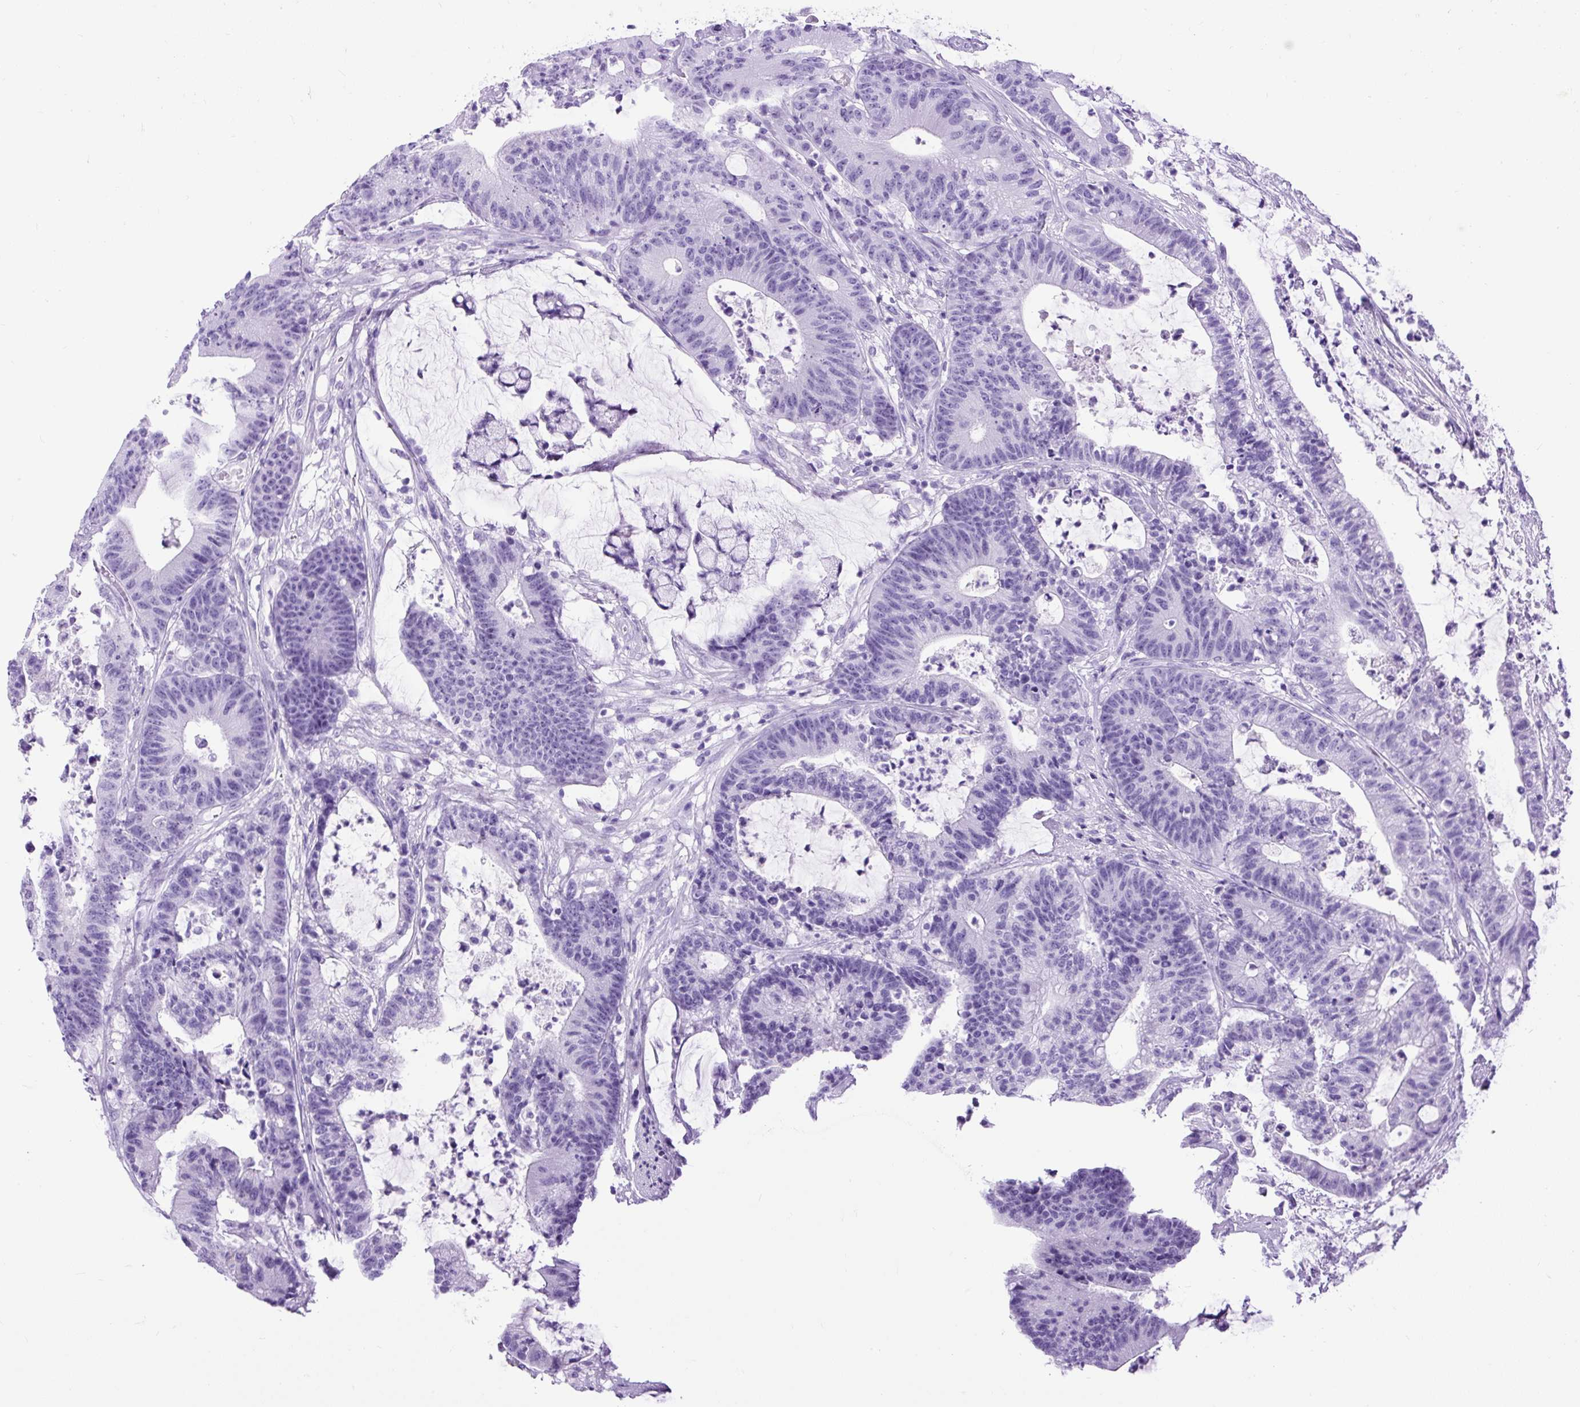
{"staining": {"intensity": "negative", "quantity": "none", "location": "none"}, "tissue": "colorectal cancer", "cell_type": "Tumor cells", "image_type": "cancer", "snomed": [{"axis": "morphology", "description": "Adenocarcinoma, NOS"}, {"axis": "topography", "description": "Colon"}], "caption": "Tumor cells show no significant staining in adenocarcinoma (colorectal).", "gene": "PDIA2", "patient": {"sex": "female", "age": 84}}